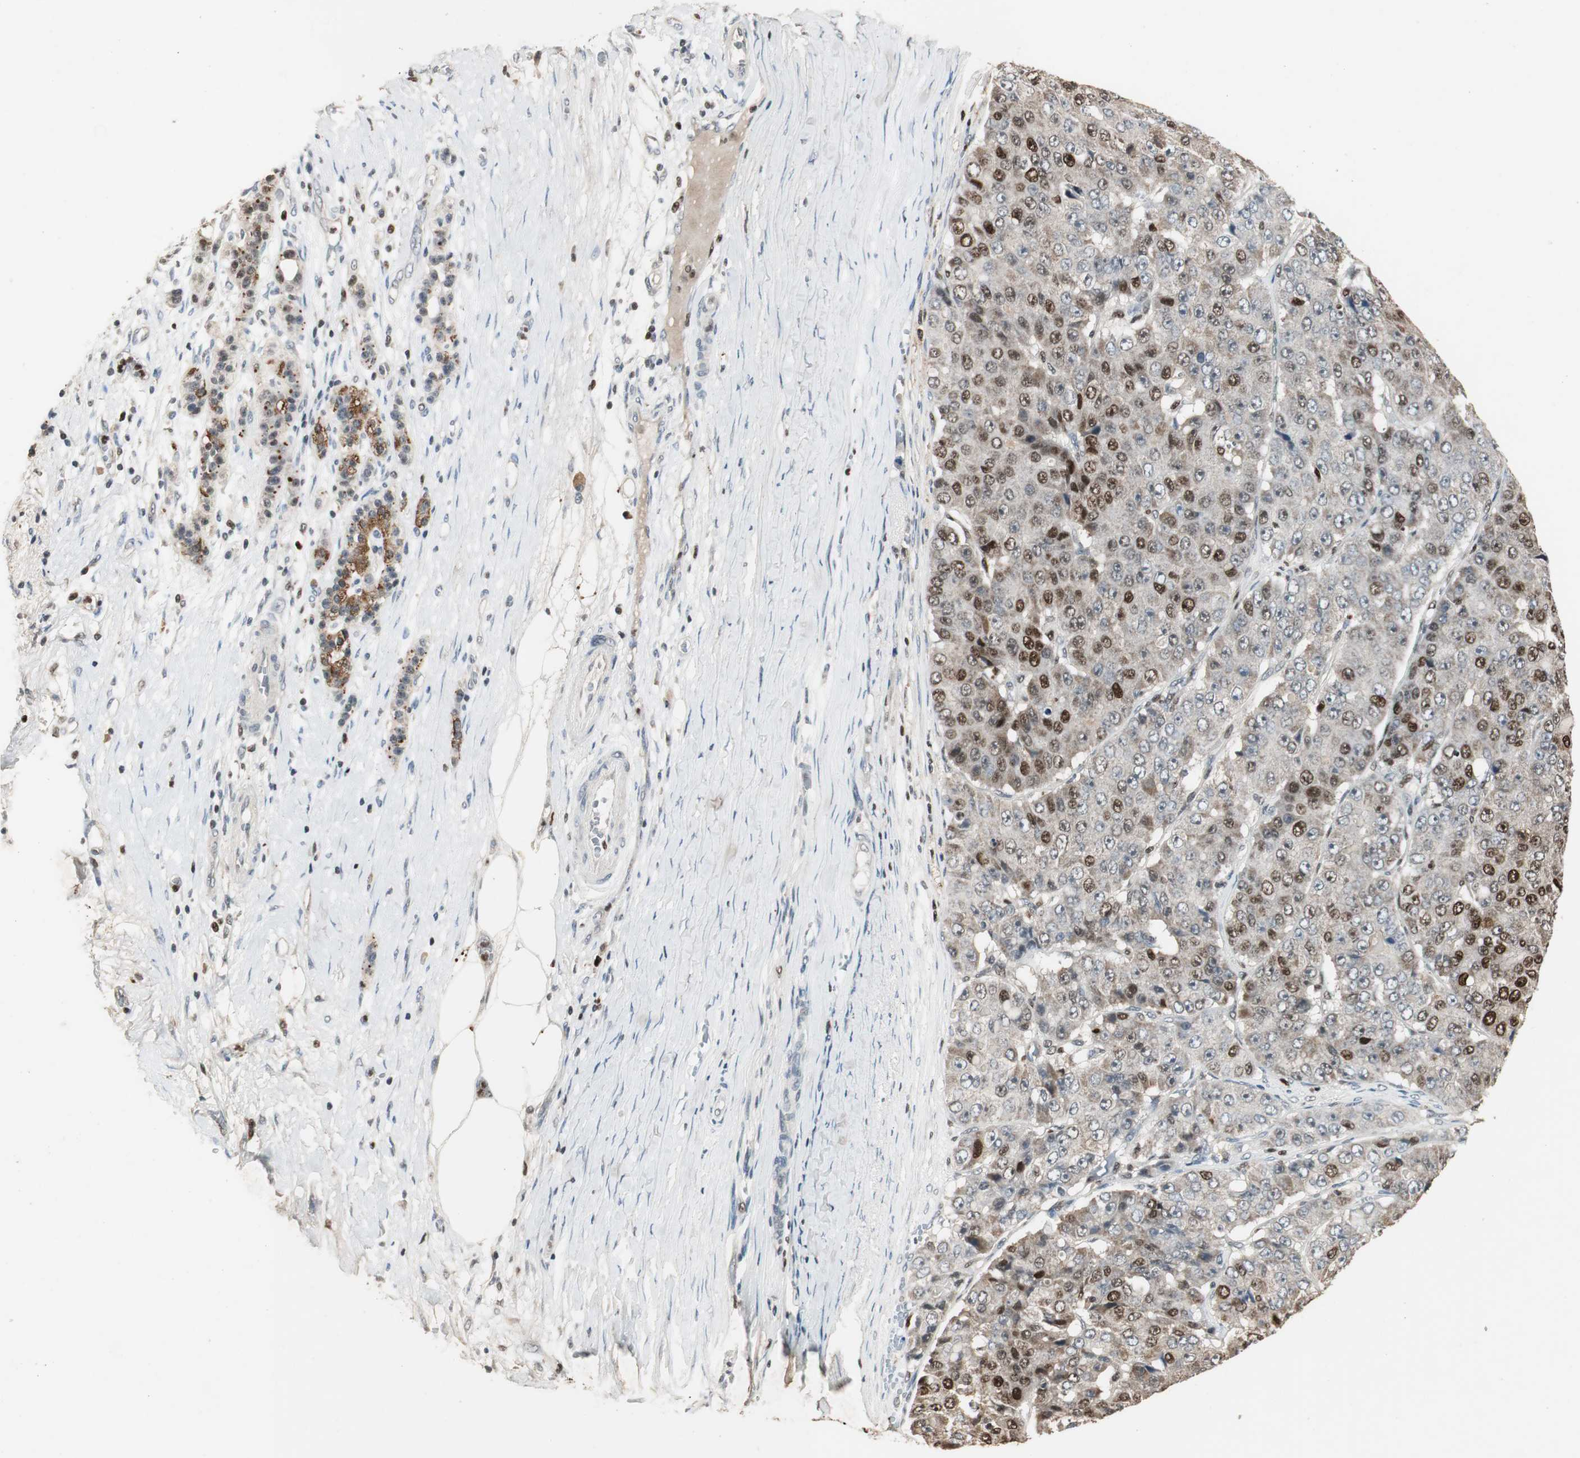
{"staining": {"intensity": "strong", "quantity": ">75%", "location": "nuclear"}, "tissue": "pancreatic cancer", "cell_type": "Tumor cells", "image_type": "cancer", "snomed": [{"axis": "morphology", "description": "Adenocarcinoma, NOS"}, {"axis": "topography", "description": "Pancreas"}], "caption": "Immunohistochemistry photomicrograph of neoplastic tissue: human pancreatic cancer stained using IHC reveals high levels of strong protein expression localized specifically in the nuclear of tumor cells, appearing as a nuclear brown color.", "gene": "FEN1", "patient": {"sex": "male", "age": 50}}